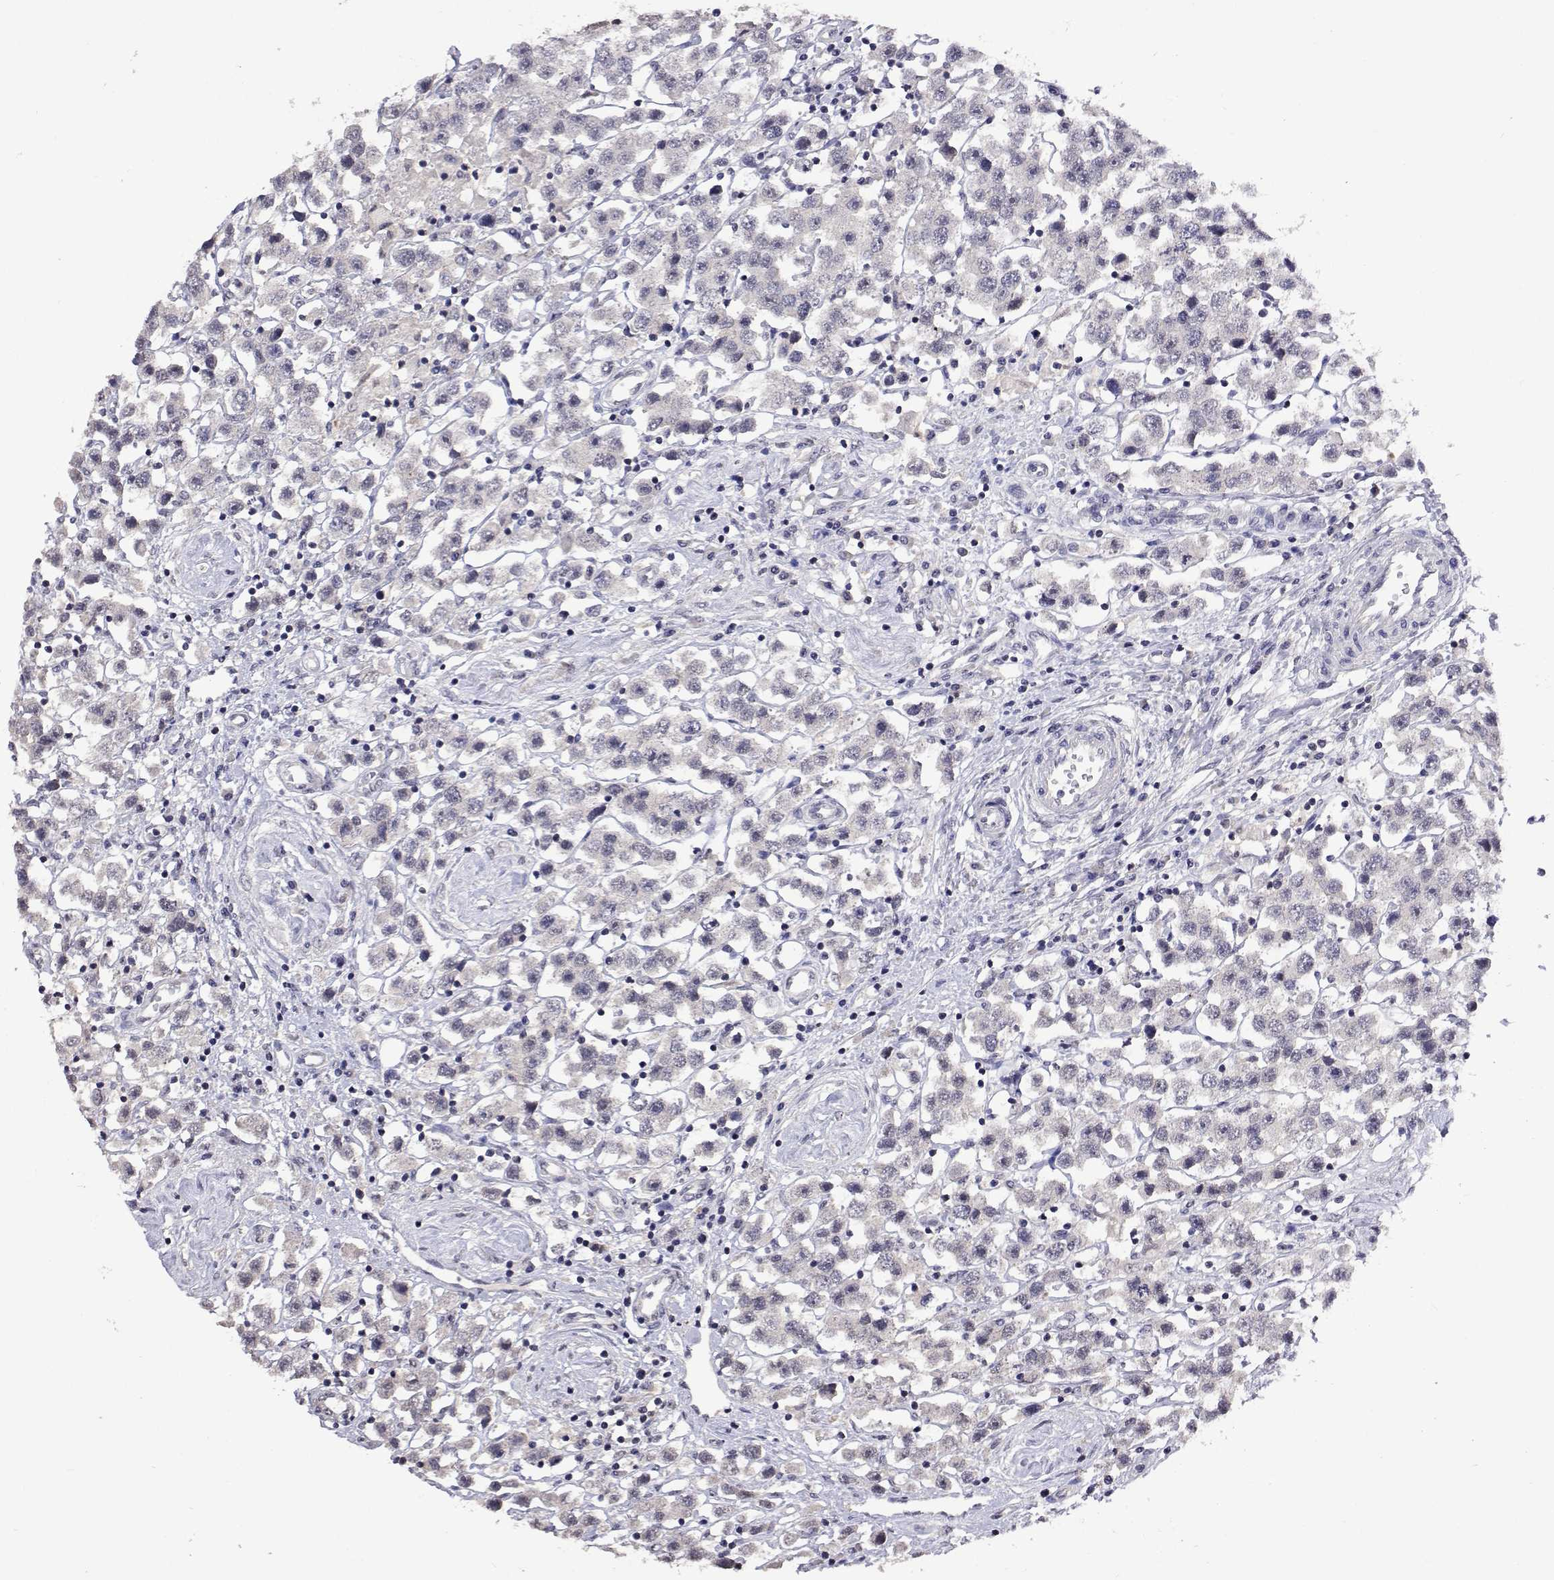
{"staining": {"intensity": "negative", "quantity": "none", "location": "none"}, "tissue": "testis cancer", "cell_type": "Tumor cells", "image_type": "cancer", "snomed": [{"axis": "morphology", "description": "Seminoma, NOS"}, {"axis": "topography", "description": "Testis"}], "caption": "High power microscopy micrograph of an immunohistochemistry micrograph of seminoma (testis), revealing no significant staining in tumor cells.", "gene": "HNRNPA0", "patient": {"sex": "male", "age": 45}}